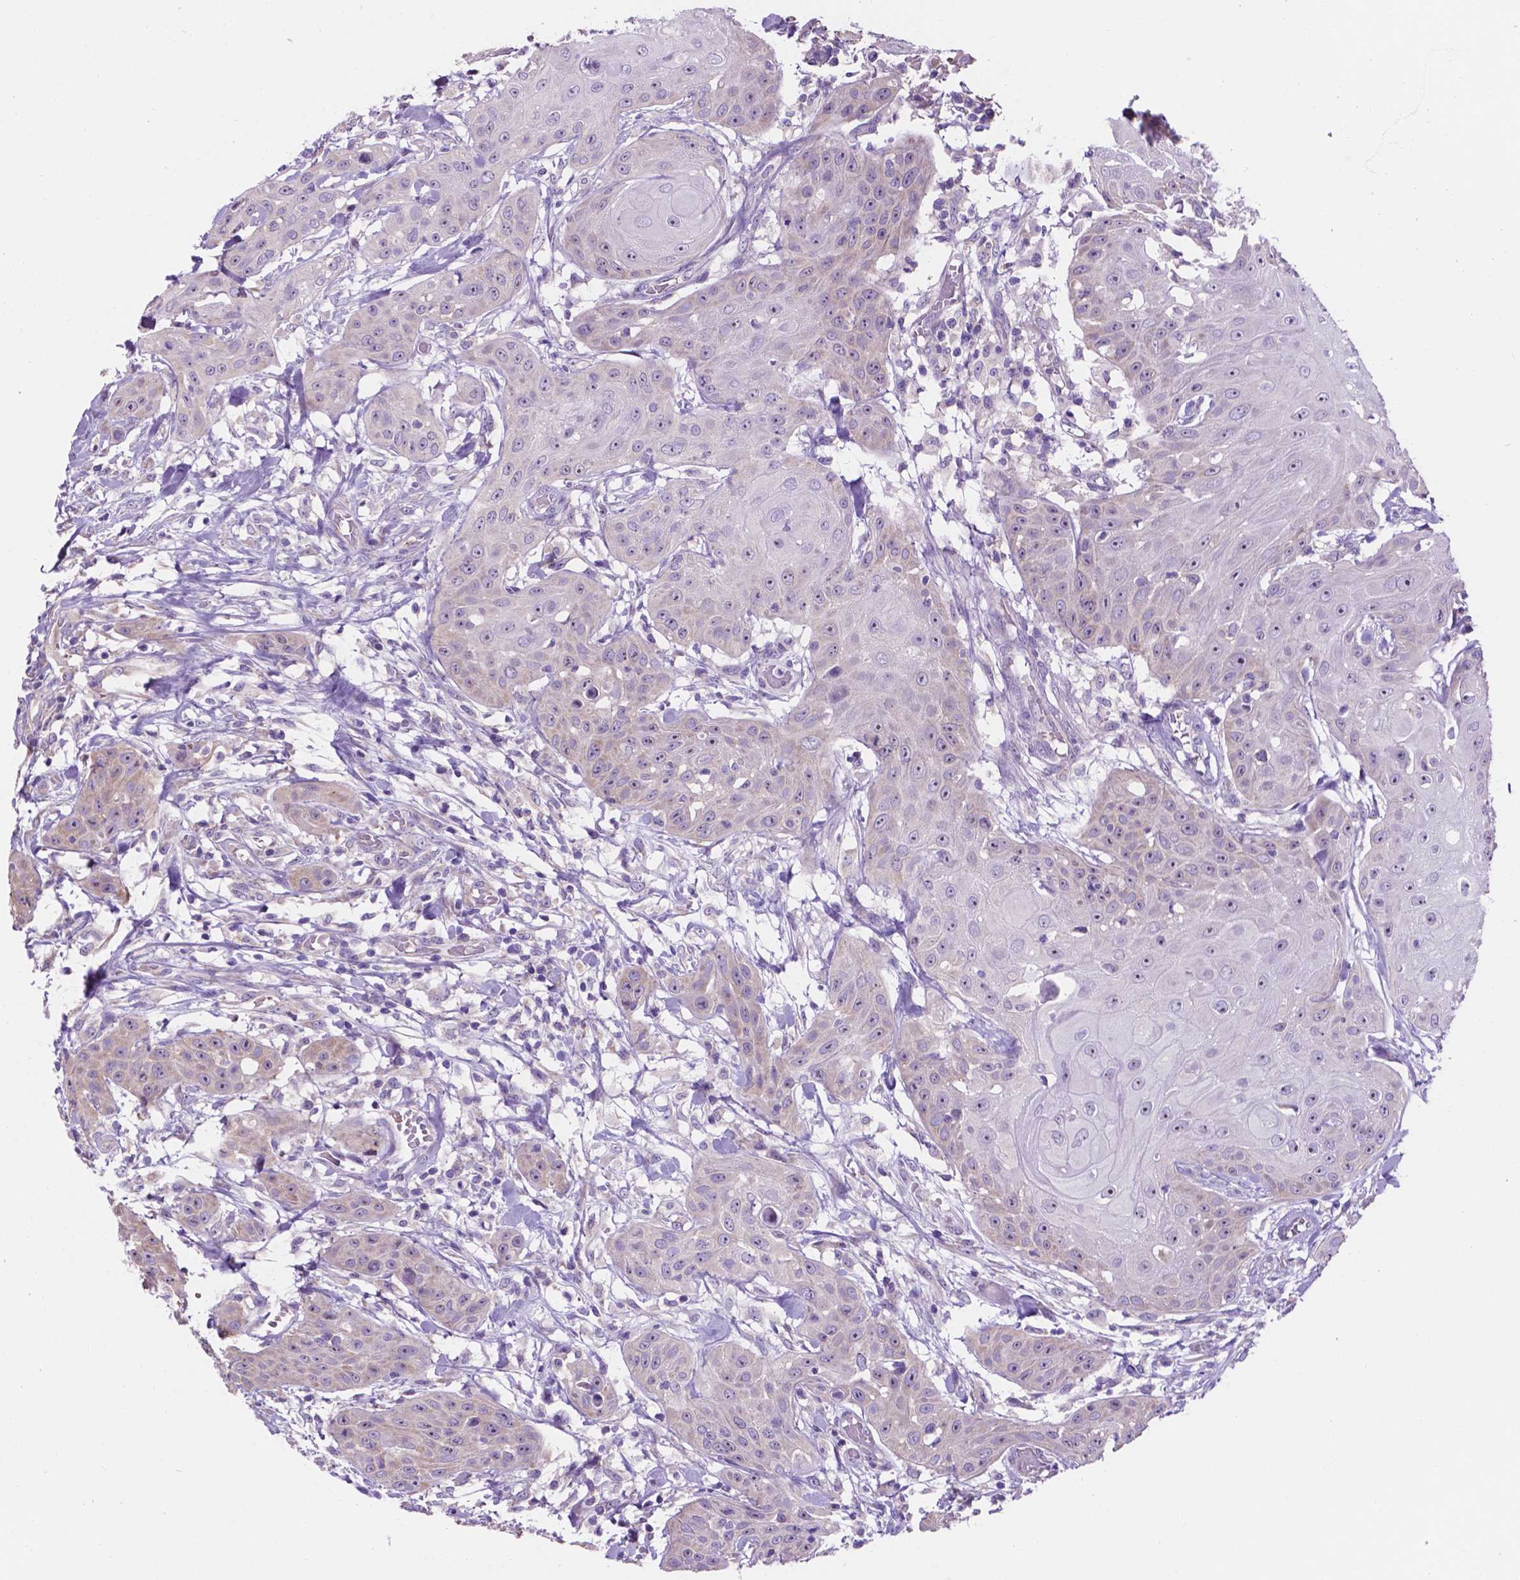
{"staining": {"intensity": "weak", "quantity": "<25%", "location": "nuclear"}, "tissue": "head and neck cancer", "cell_type": "Tumor cells", "image_type": "cancer", "snomed": [{"axis": "morphology", "description": "Squamous cell carcinoma, NOS"}, {"axis": "topography", "description": "Oral tissue"}, {"axis": "topography", "description": "Head-Neck"}], "caption": "Immunohistochemistry histopathology image of neoplastic tissue: head and neck squamous cell carcinoma stained with DAB (3,3'-diaminobenzidine) demonstrates no significant protein staining in tumor cells.", "gene": "SPDYA", "patient": {"sex": "female", "age": 55}}